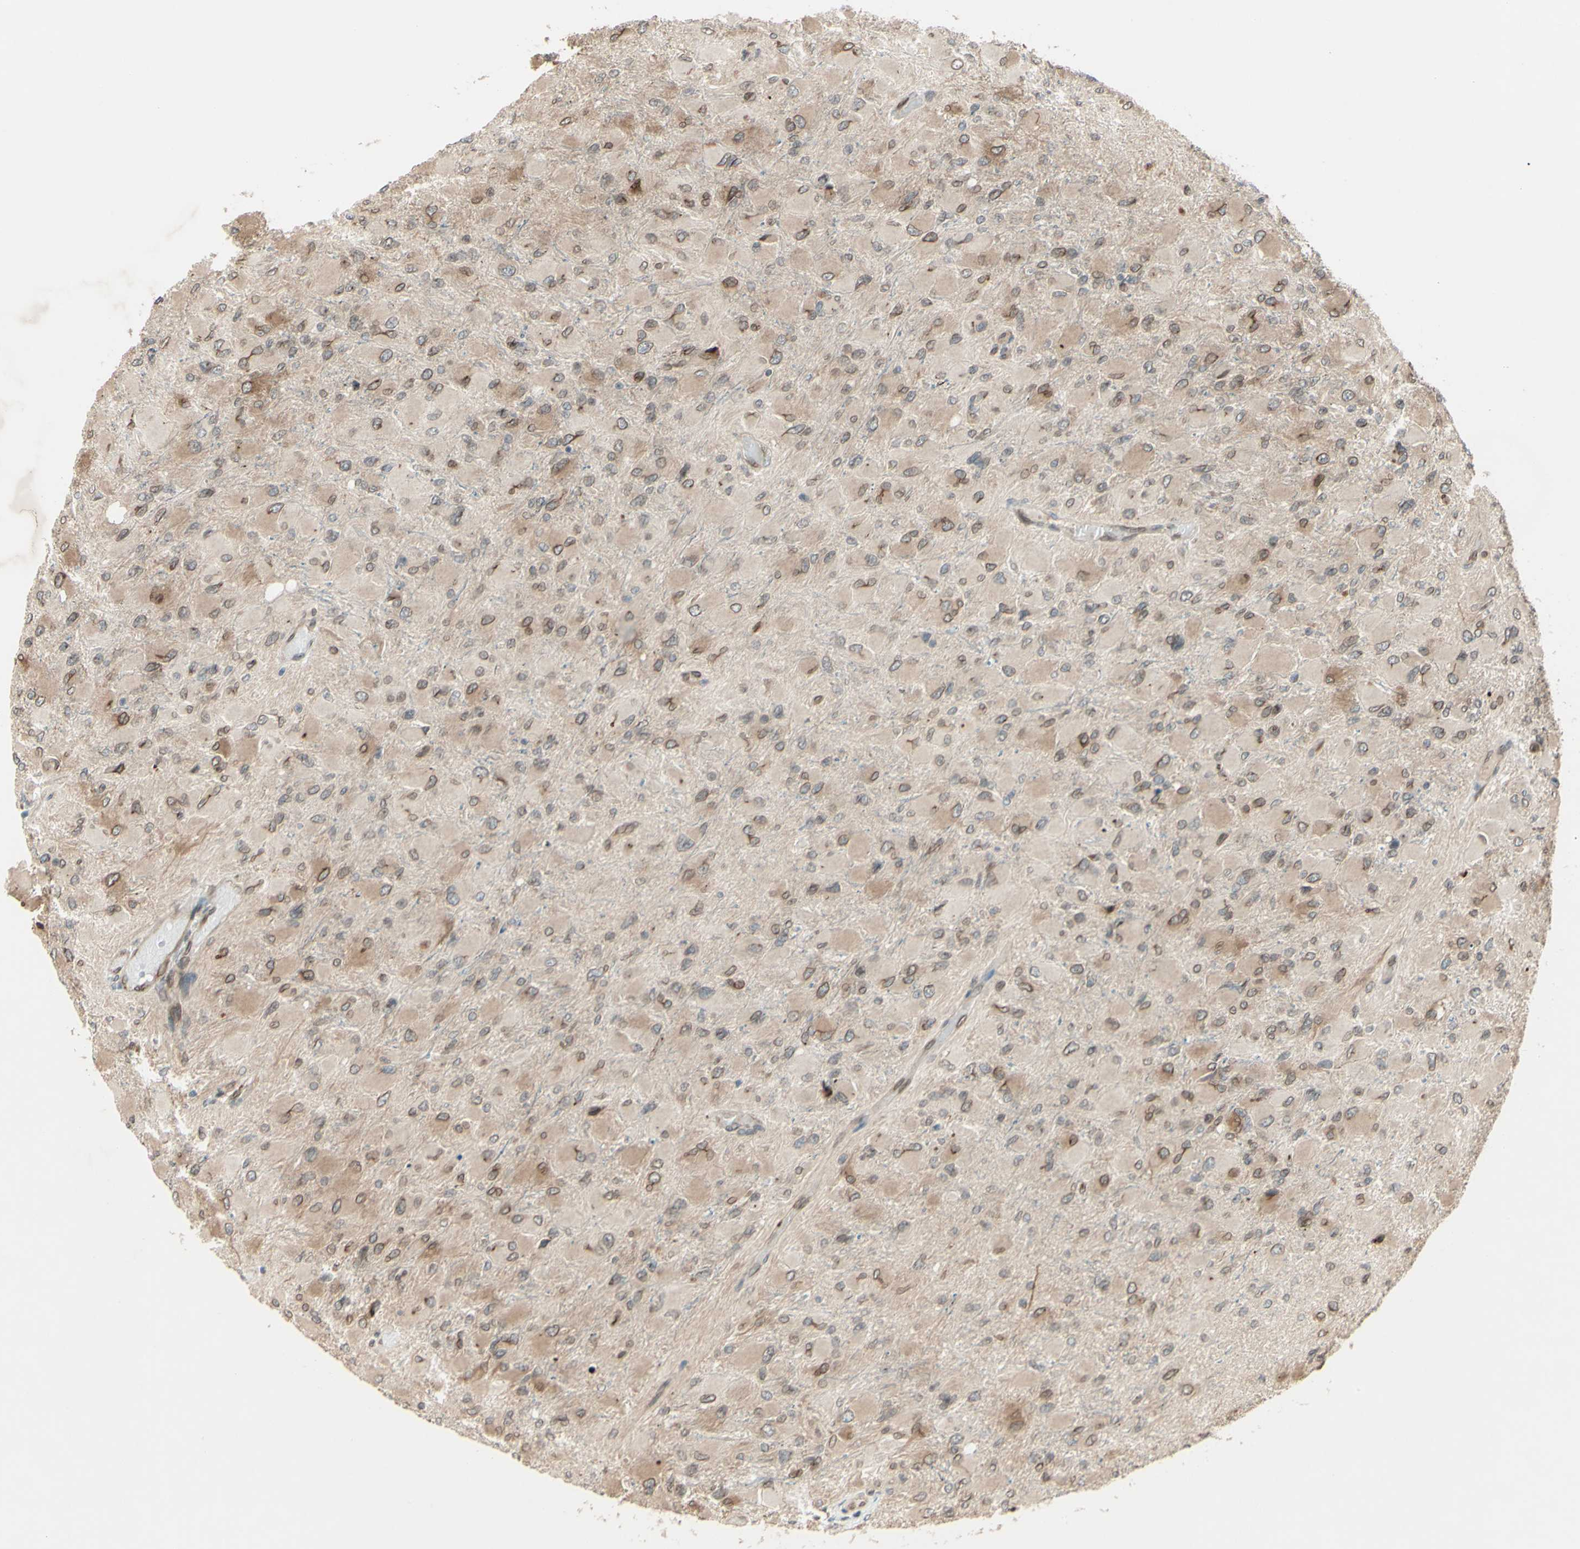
{"staining": {"intensity": "weak", "quantity": ">75%", "location": "cytoplasmic/membranous,nuclear"}, "tissue": "glioma", "cell_type": "Tumor cells", "image_type": "cancer", "snomed": [{"axis": "morphology", "description": "Glioma, malignant, High grade"}, {"axis": "topography", "description": "Cerebral cortex"}], "caption": "Immunohistochemistry (IHC) micrograph of neoplastic tissue: human malignant high-grade glioma stained using immunohistochemistry (IHC) displays low levels of weak protein expression localized specifically in the cytoplasmic/membranous and nuclear of tumor cells, appearing as a cytoplasmic/membranous and nuclear brown color.", "gene": "MLF2", "patient": {"sex": "female", "age": 36}}